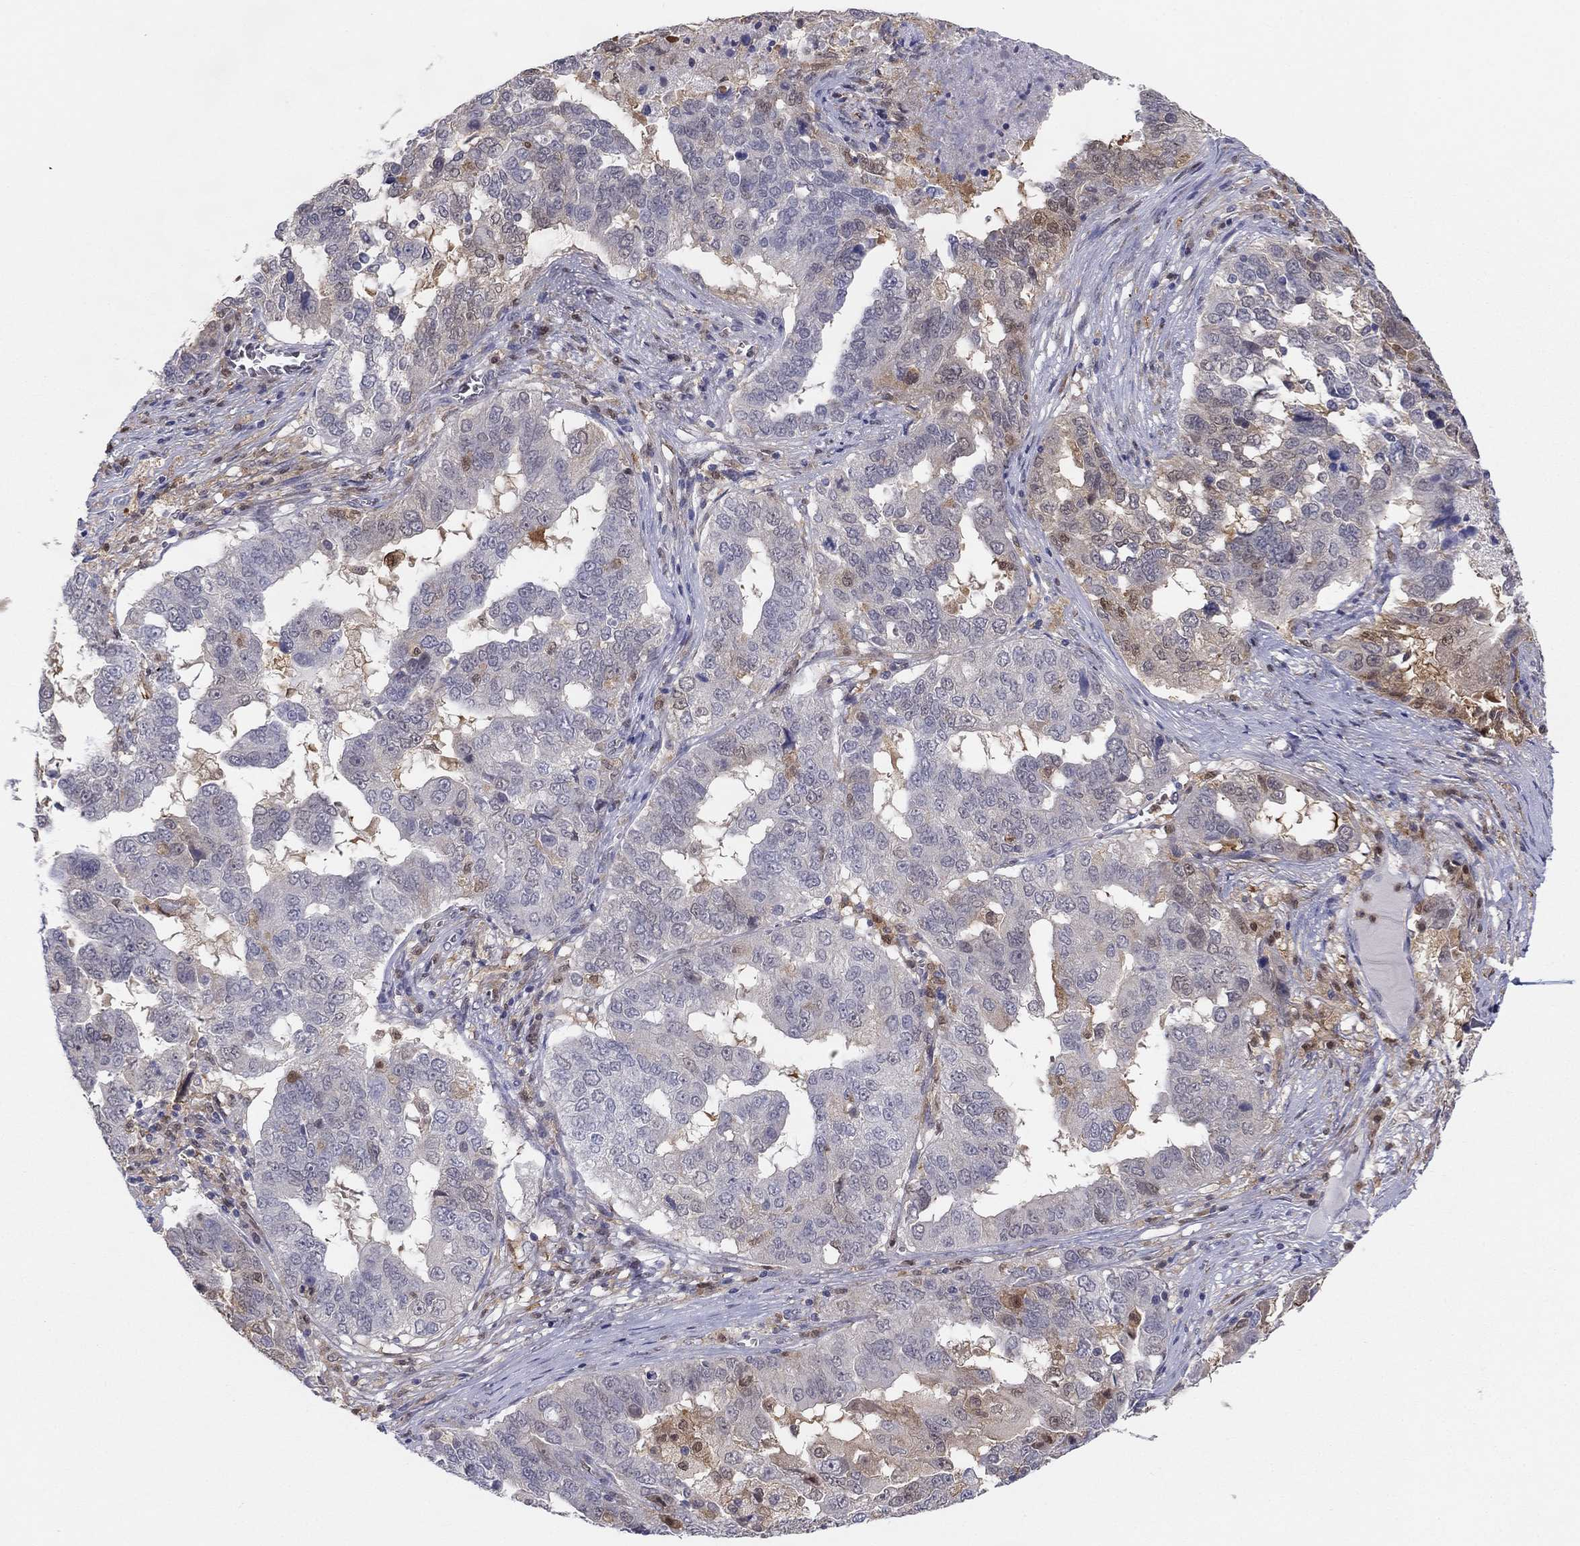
{"staining": {"intensity": "moderate", "quantity": "<25%", "location": "cytoplasmic/membranous,nuclear"}, "tissue": "ovarian cancer", "cell_type": "Tumor cells", "image_type": "cancer", "snomed": [{"axis": "morphology", "description": "Carcinoma, endometroid"}, {"axis": "topography", "description": "Soft tissue"}, {"axis": "topography", "description": "Ovary"}], "caption": "The image exhibits immunohistochemical staining of ovarian endometroid carcinoma. There is moderate cytoplasmic/membranous and nuclear positivity is identified in approximately <25% of tumor cells. The staining is performed using DAB (3,3'-diaminobenzidine) brown chromogen to label protein expression. The nuclei are counter-stained blue using hematoxylin.", "gene": "PDXK", "patient": {"sex": "female", "age": 52}}